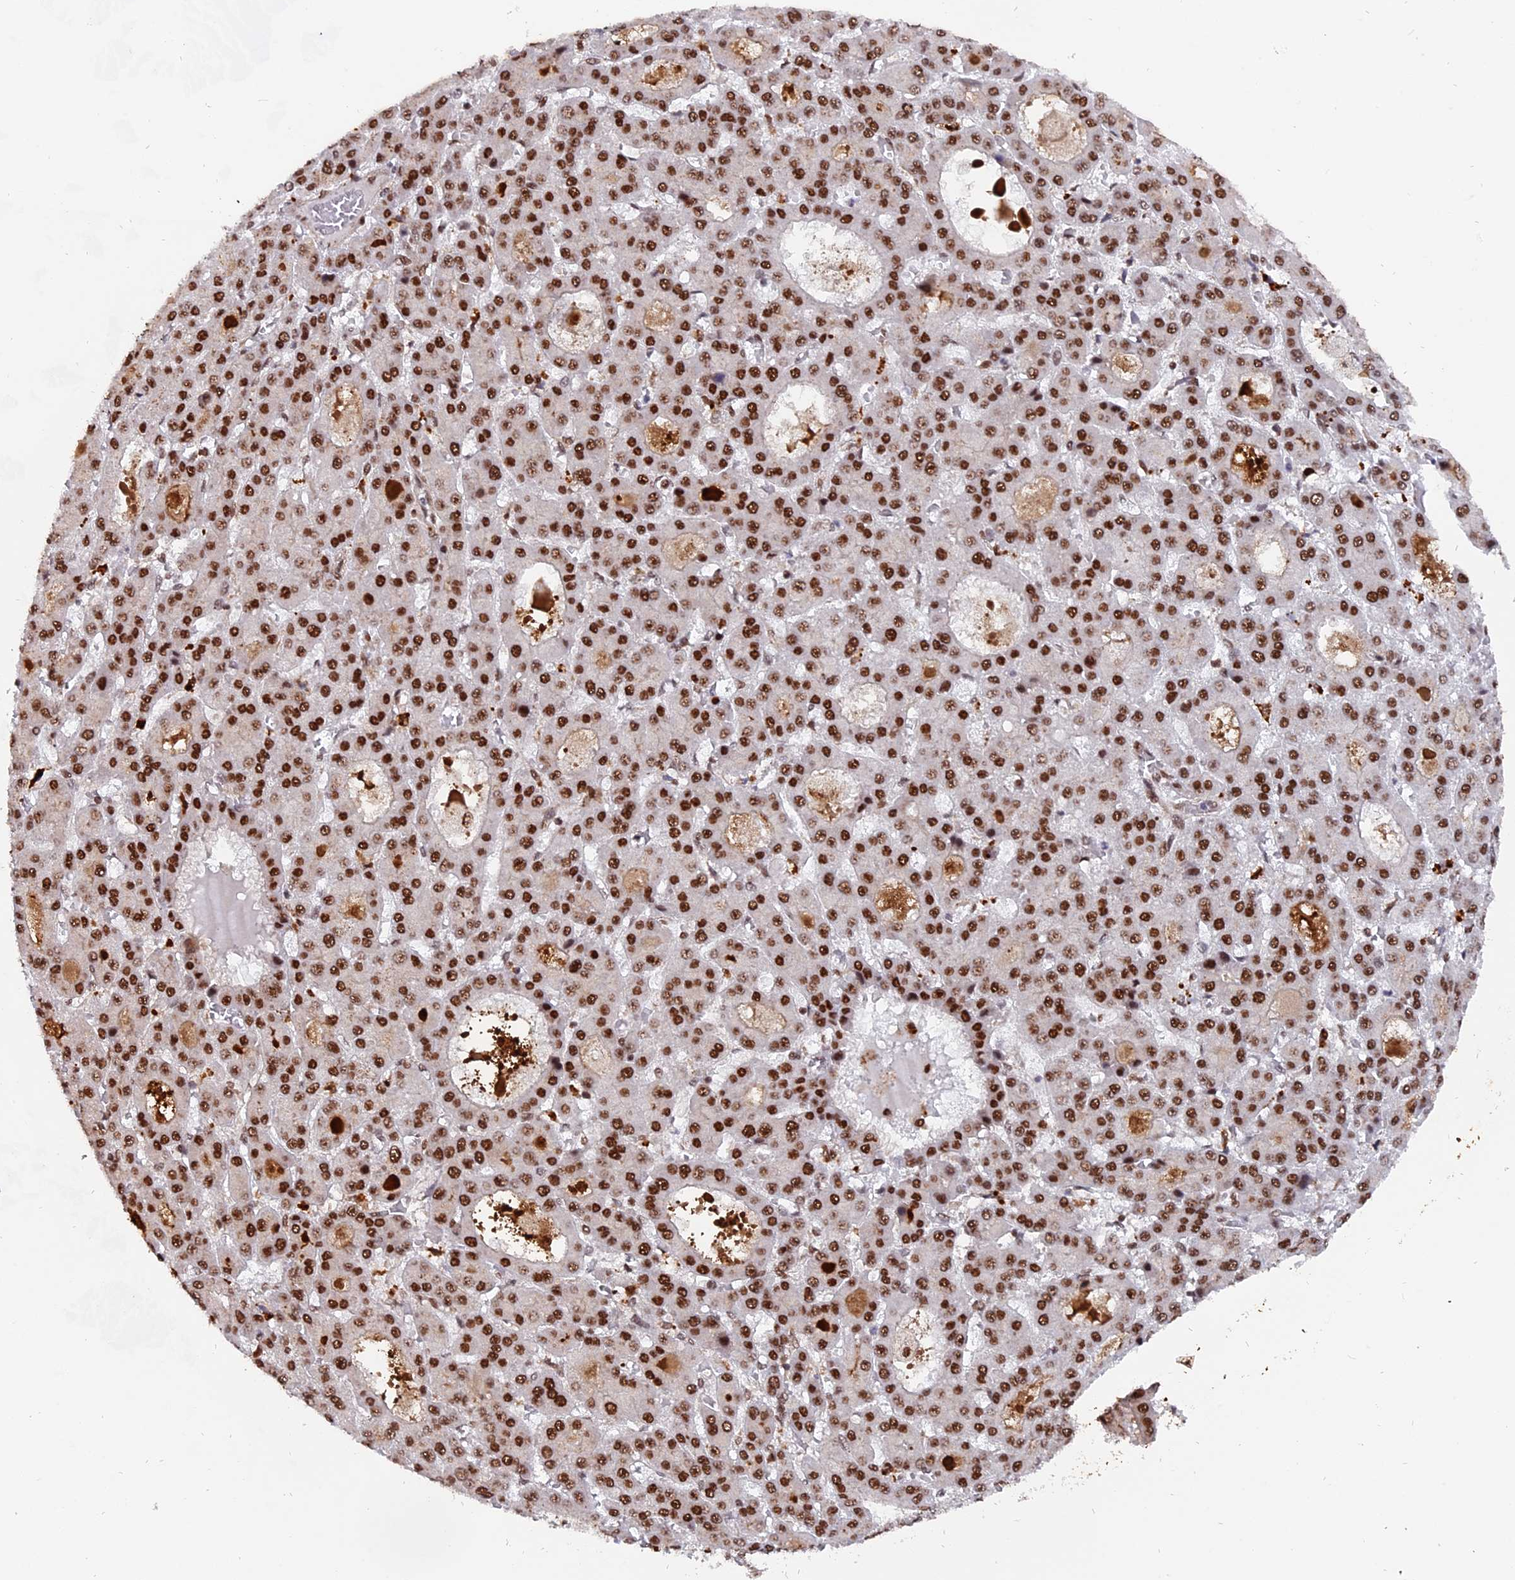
{"staining": {"intensity": "strong", "quantity": ">75%", "location": "nuclear"}, "tissue": "liver cancer", "cell_type": "Tumor cells", "image_type": "cancer", "snomed": [{"axis": "morphology", "description": "Carcinoma, Hepatocellular, NOS"}, {"axis": "topography", "description": "Liver"}], "caption": "Hepatocellular carcinoma (liver) tissue exhibits strong nuclear positivity in approximately >75% of tumor cells Using DAB (3,3'-diaminobenzidine) (brown) and hematoxylin (blue) stains, captured at high magnification using brightfield microscopy.", "gene": "RAMAC", "patient": {"sex": "male", "age": 70}}